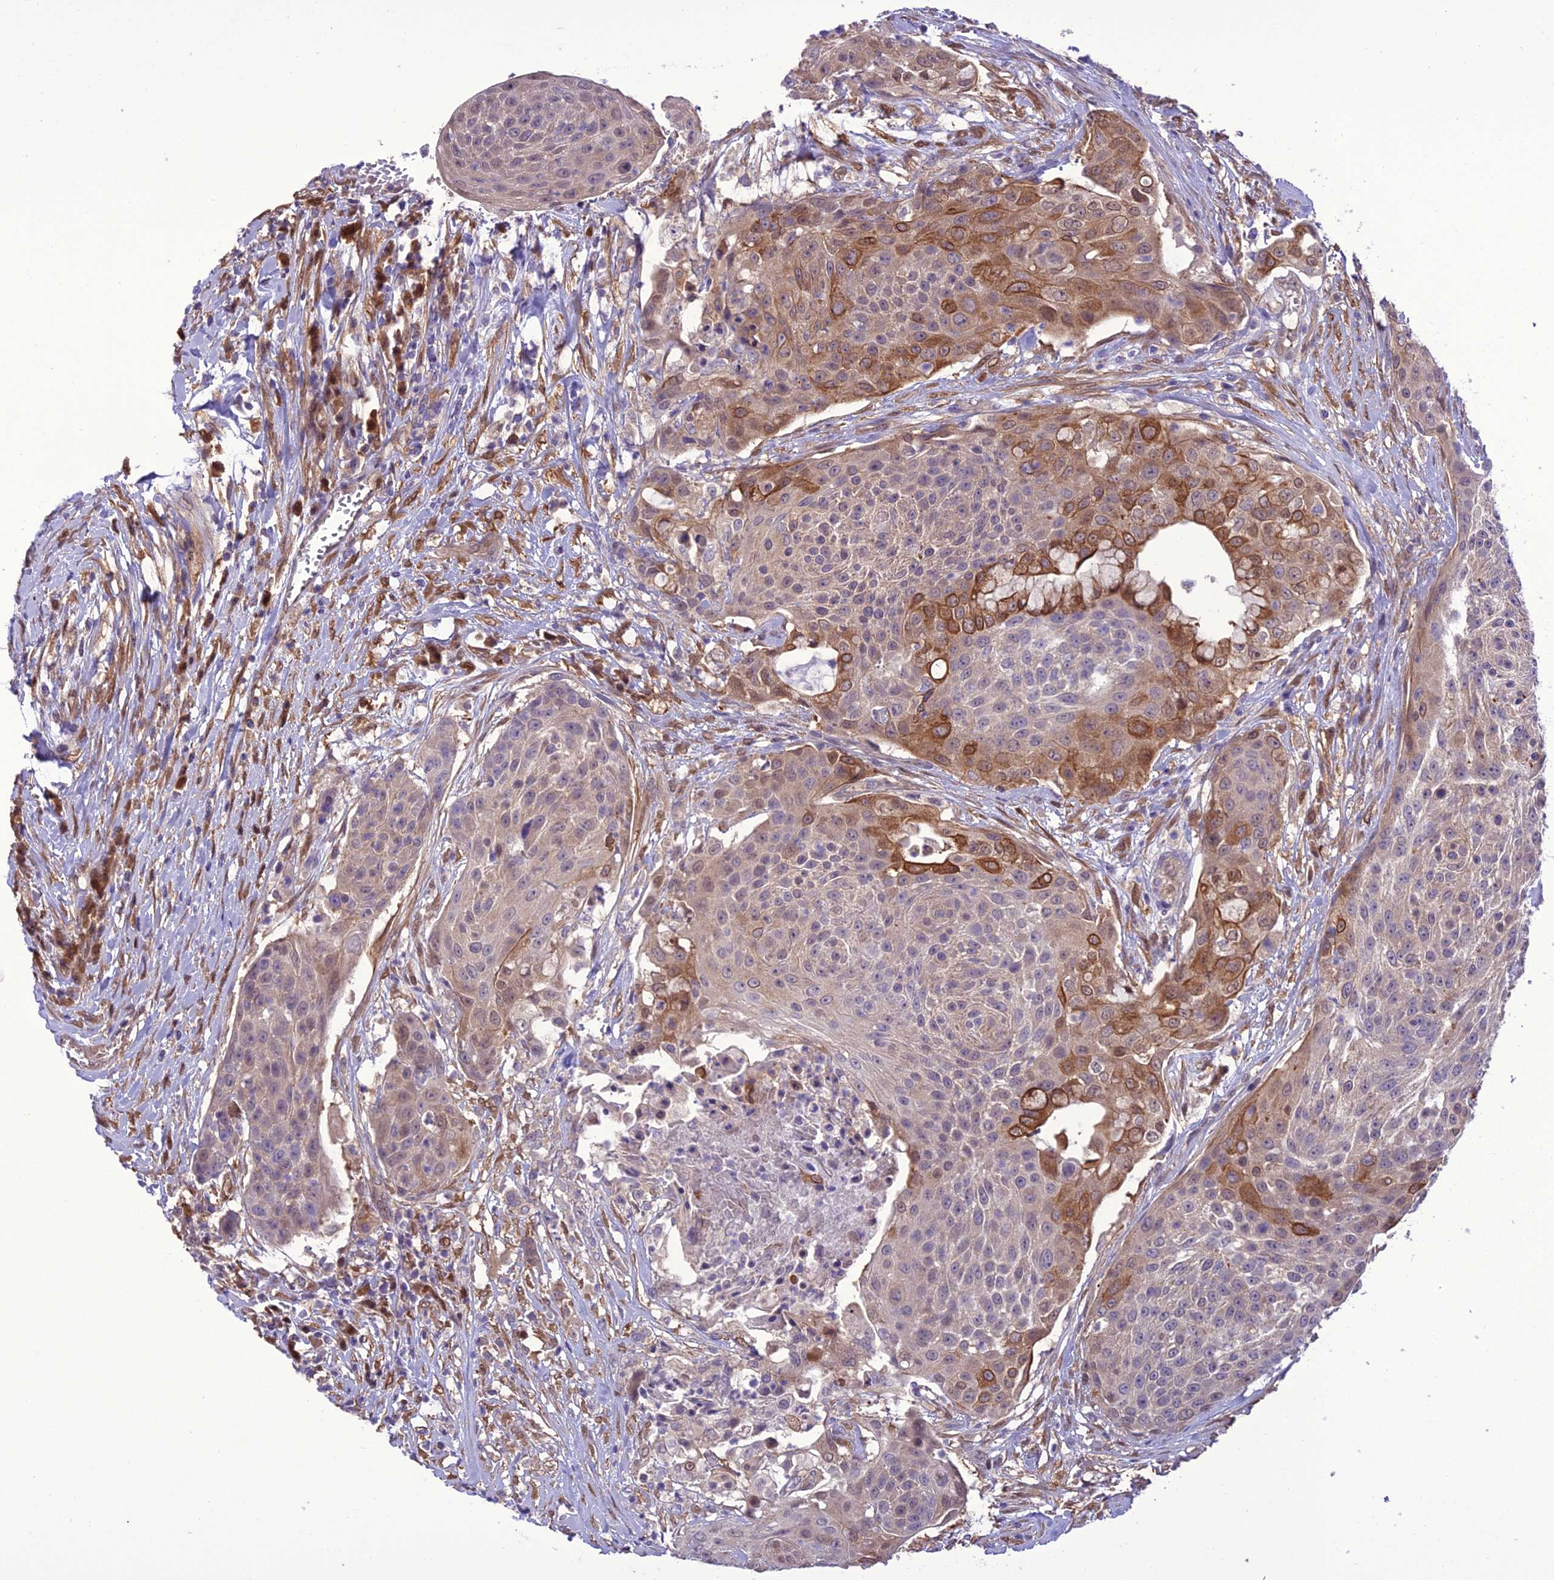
{"staining": {"intensity": "moderate", "quantity": "<25%", "location": "cytoplasmic/membranous"}, "tissue": "urothelial cancer", "cell_type": "Tumor cells", "image_type": "cancer", "snomed": [{"axis": "morphology", "description": "Urothelial carcinoma, High grade"}, {"axis": "topography", "description": "Urinary bladder"}], "caption": "Urothelial cancer tissue demonstrates moderate cytoplasmic/membranous expression in about <25% of tumor cells The protein is shown in brown color, while the nuclei are stained blue.", "gene": "BORCS6", "patient": {"sex": "female", "age": 63}}